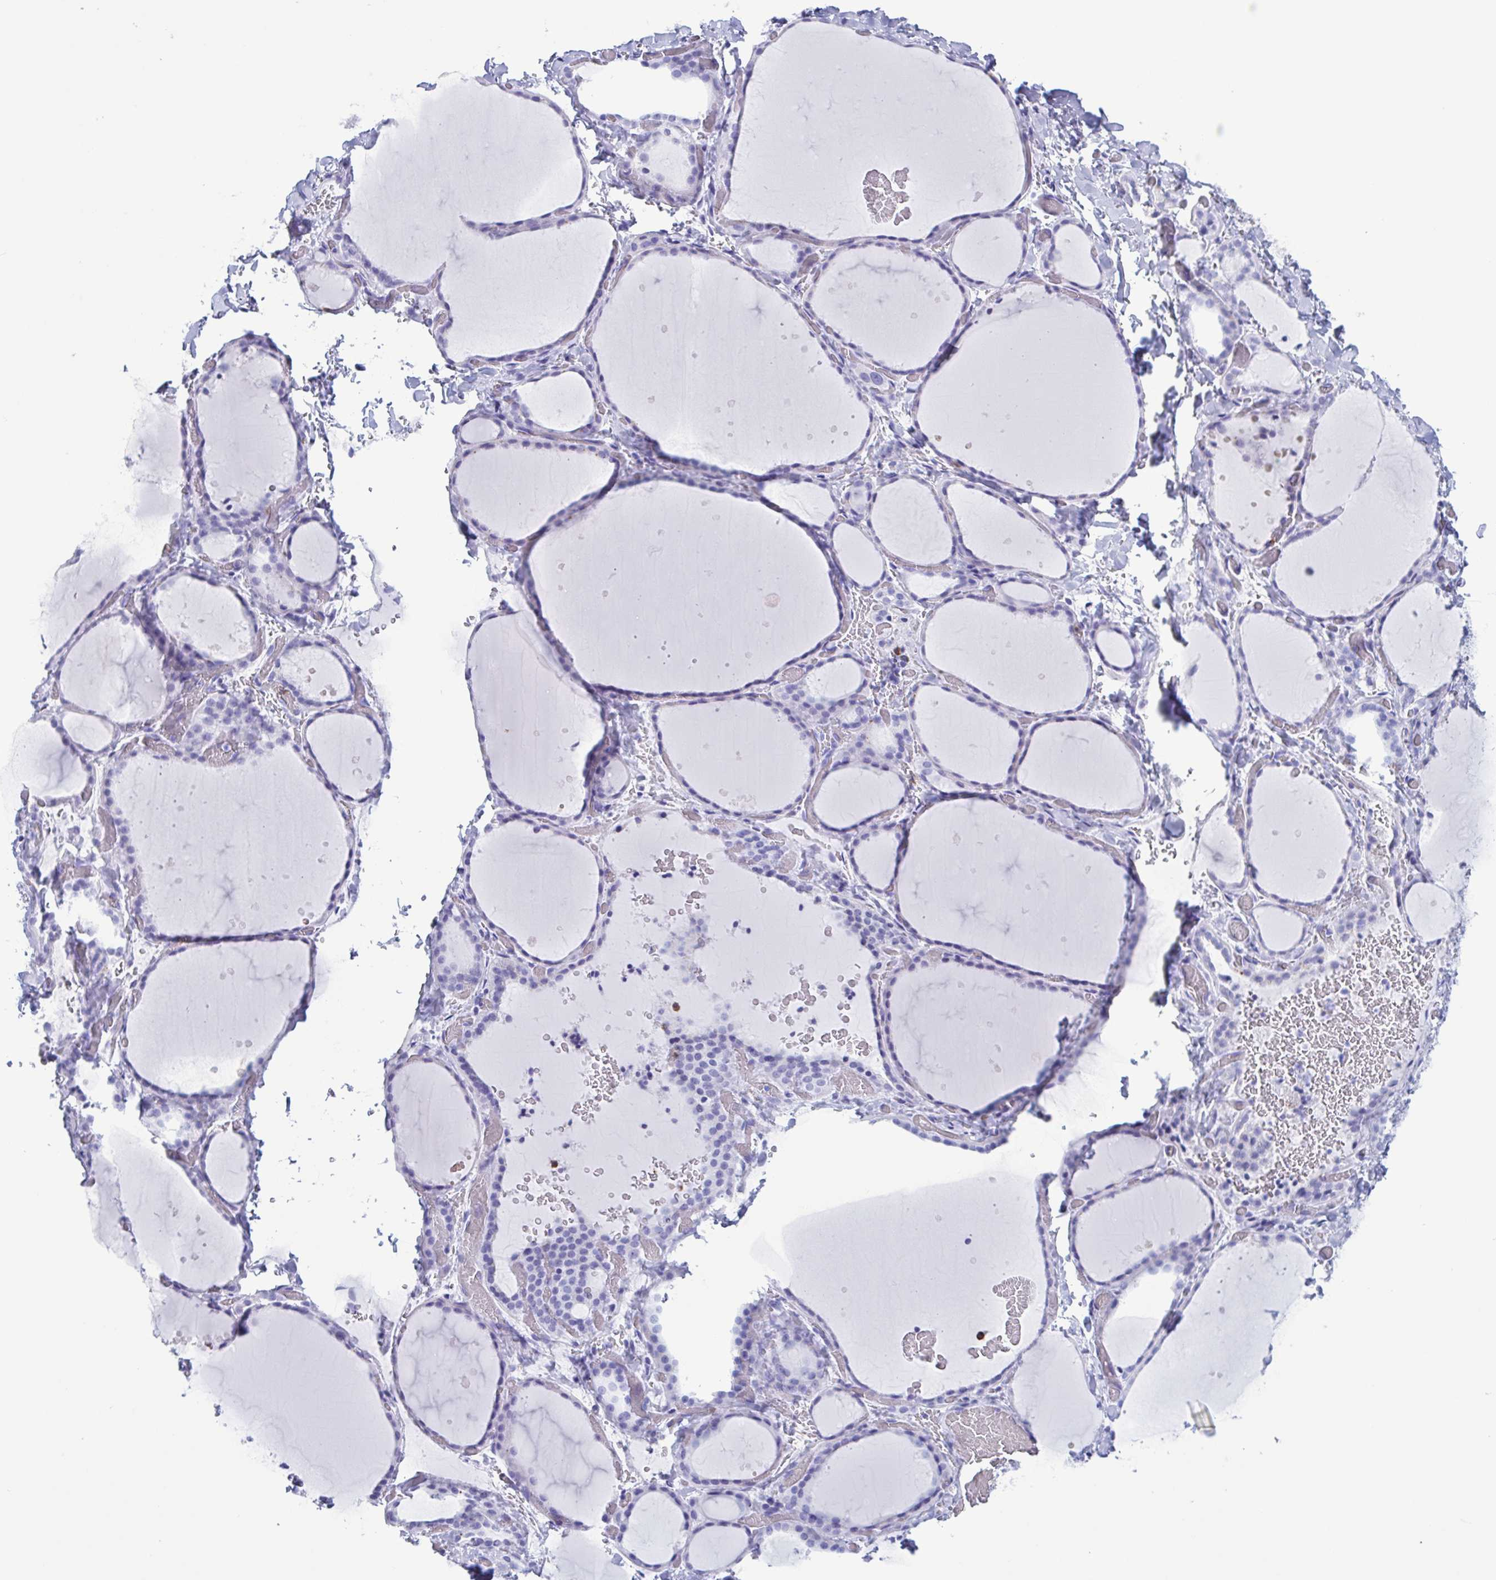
{"staining": {"intensity": "negative", "quantity": "none", "location": "none"}, "tissue": "thyroid gland", "cell_type": "Glandular cells", "image_type": "normal", "snomed": [{"axis": "morphology", "description": "Normal tissue, NOS"}, {"axis": "topography", "description": "Thyroid gland"}], "caption": "DAB immunohistochemical staining of normal human thyroid gland reveals no significant positivity in glandular cells. Nuclei are stained in blue.", "gene": "LTF", "patient": {"sex": "female", "age": 36}}